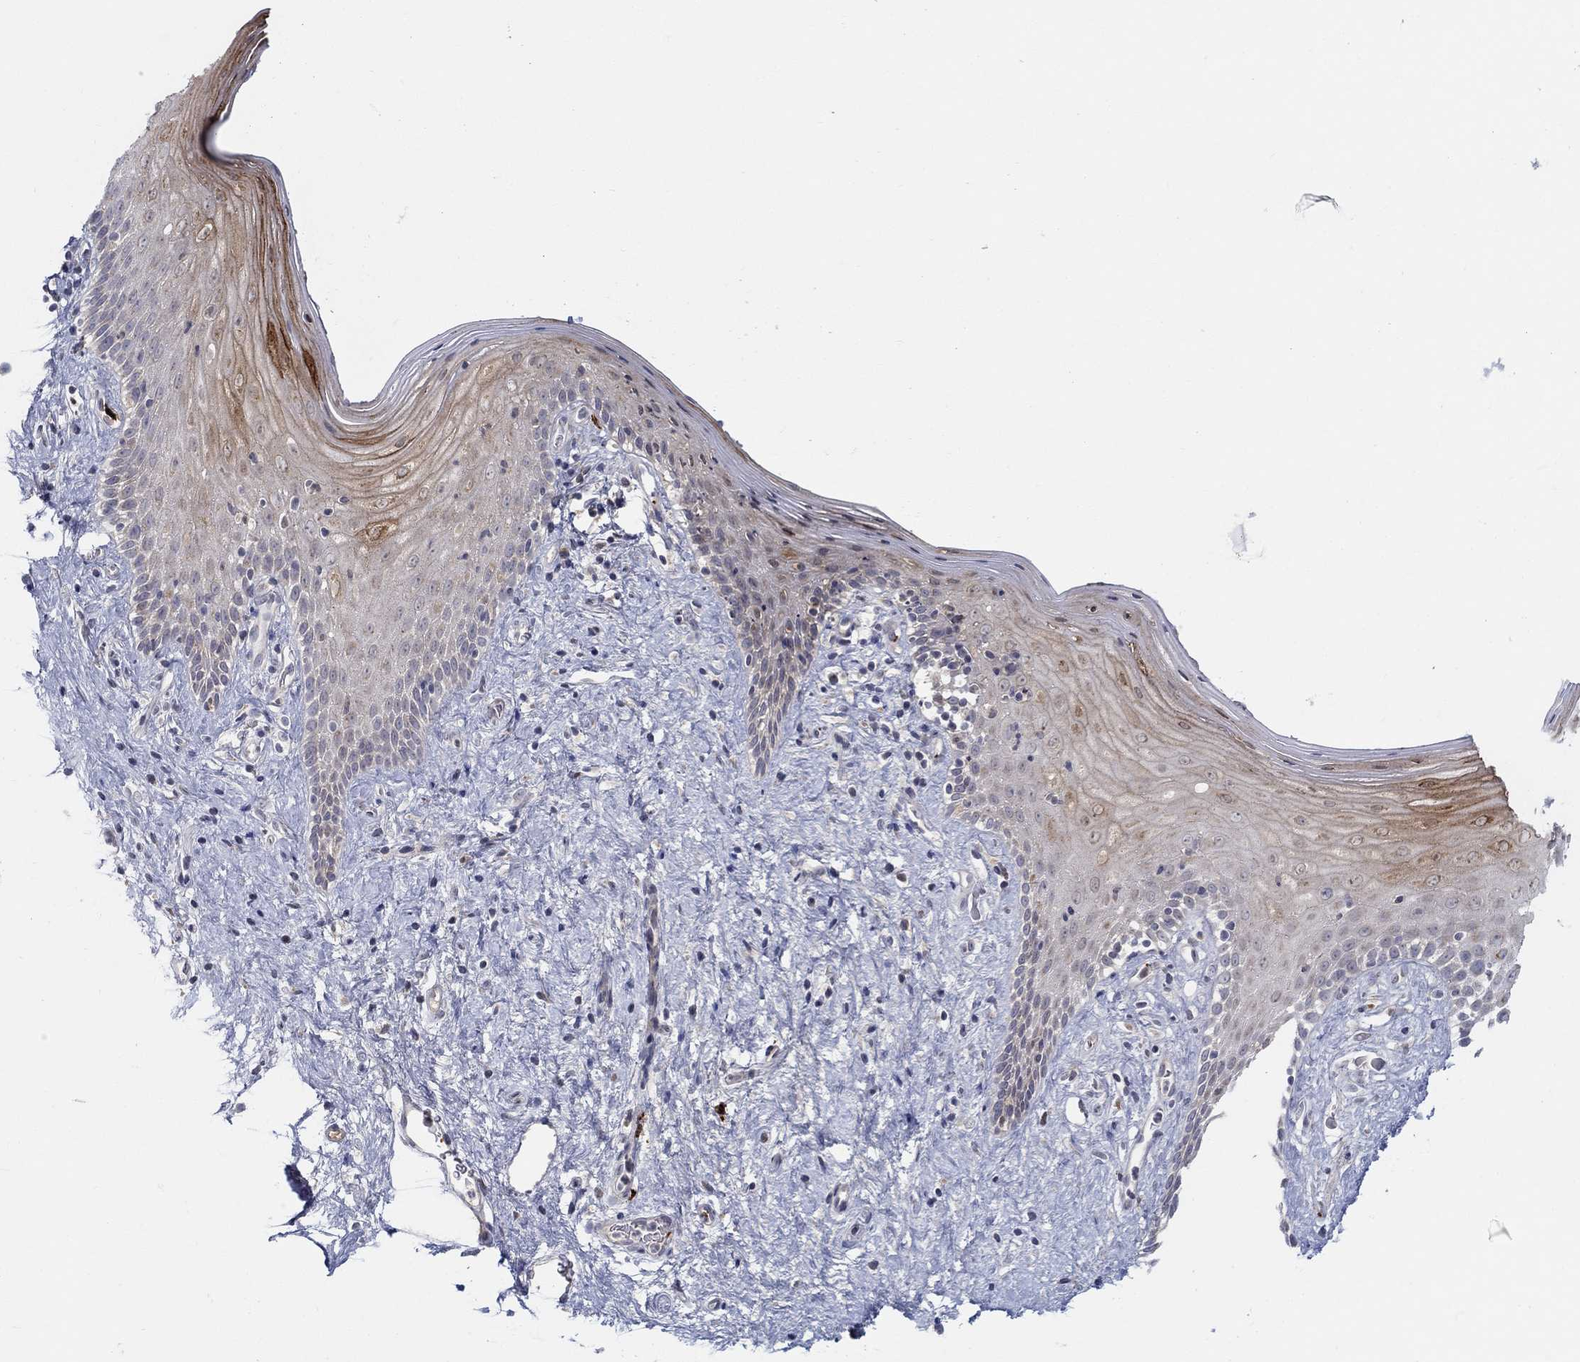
{"staining": {"intensity": "strong", "quantity": "25%-75%", "location": "cytoplasmic/membranous"}, "tissue": "vagina", "cell_type": "Squamous epithelial cells", "image_type": "normal", "snomed": [{"axis": "morphology", "description": "Normal tissue, NOS"}, {"axis": "topography", "description": "Vagina"}], "caption": "Immunohistochemistry of unremarkable vagina demonstrates high levels of strong cytoplasmic/membranous expression in approximately 25%-75% of squamous epithelial cells. The staining is performed using DAB brown chromogen to label protein expression. The nuclei are counter-stained blue using hematoxylin.", "gene": "ALOX12", "patient": {"sex": "female", "age": 47}}